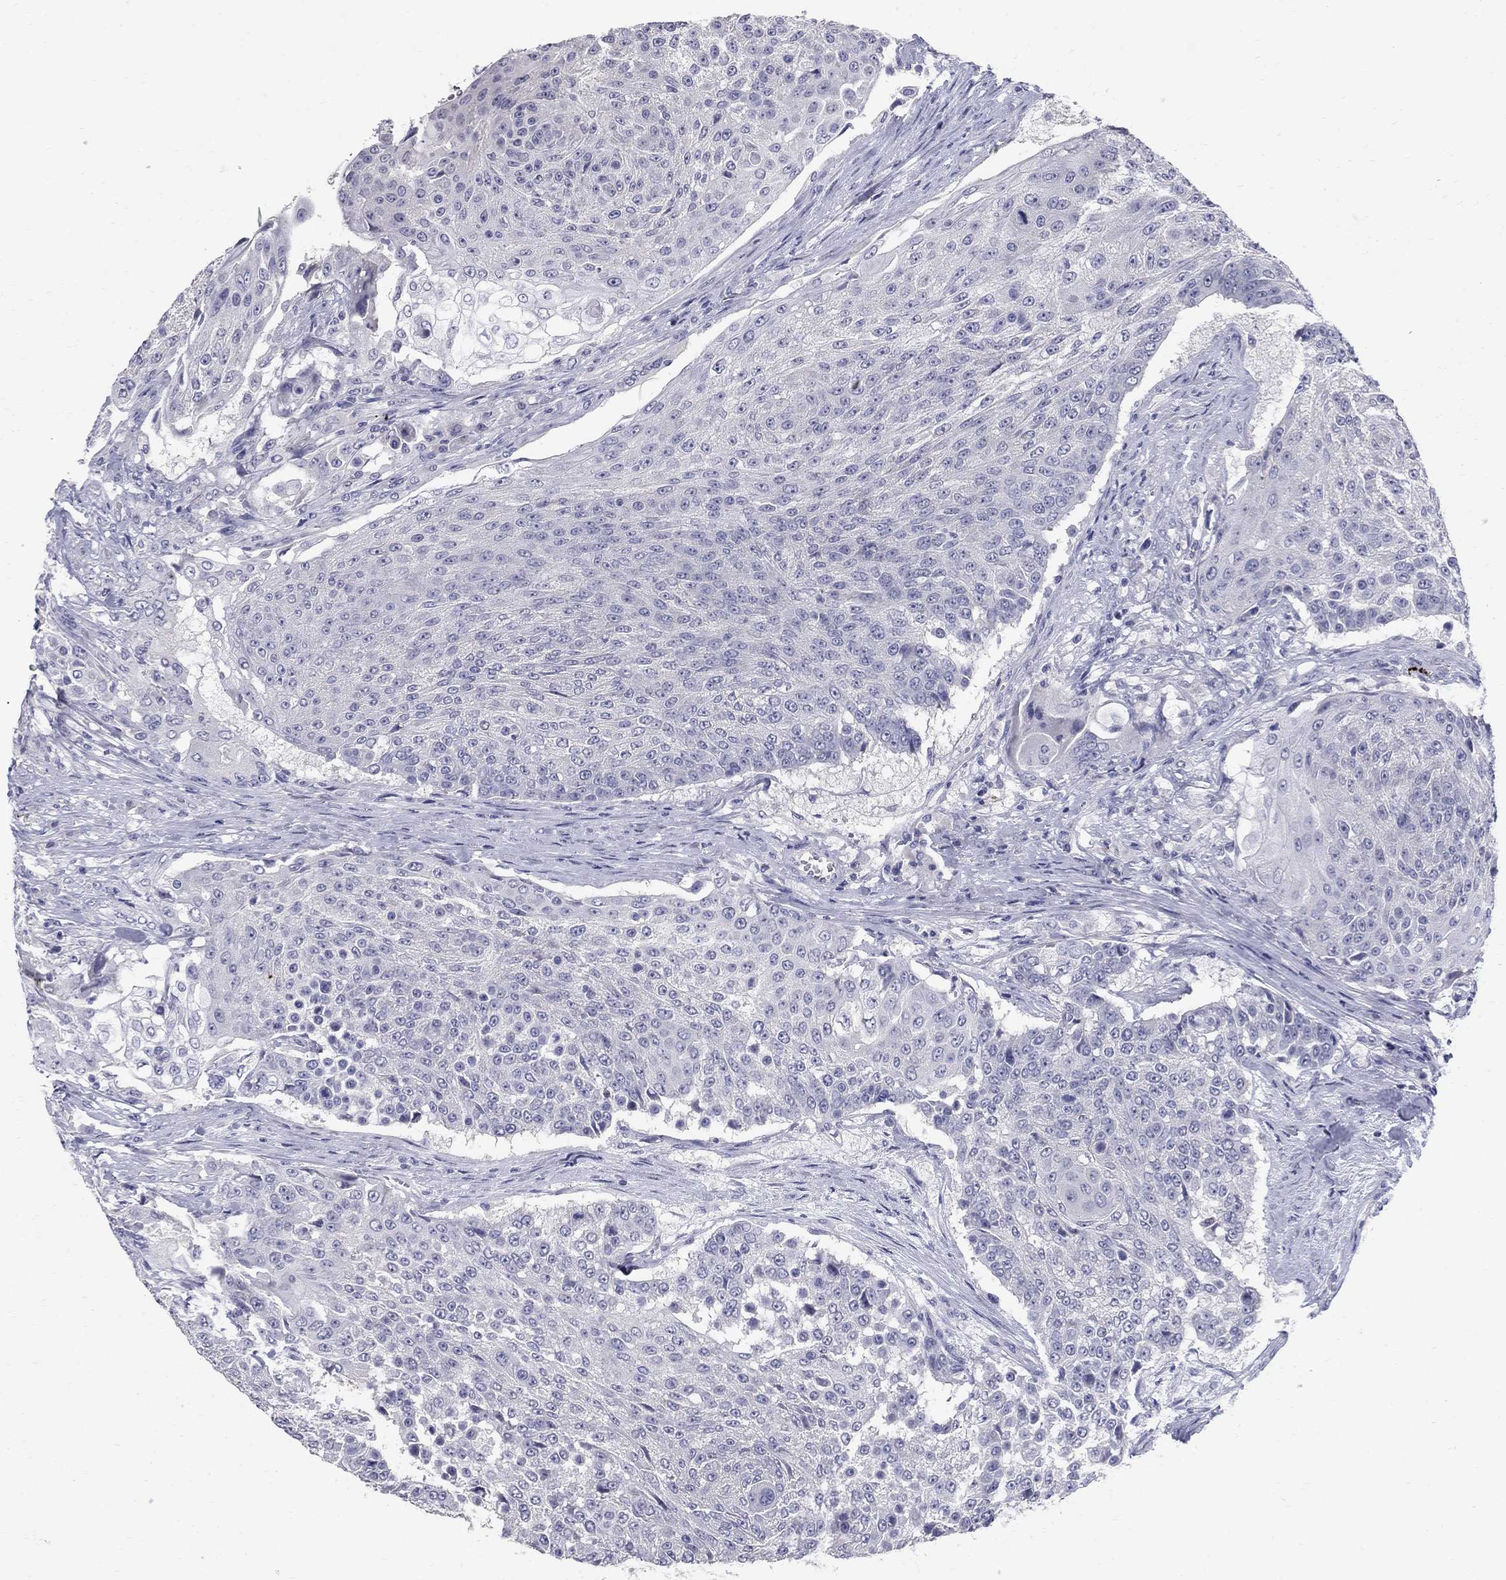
{"staining": {"intensity": "negative", "quantity": "none", "location": "none"}, "tissue": "urothelial cancer", "cell_type": "Tumor cells", "image_type": "cancer", "snomed": [{"axis": "morphology", "description": "Urothelial carcinoma, High grade"}, {"axis": "topography", "description": "Urinary bladder"}], "caption": "High-grade urothelial carcinoma was stained to show a protein in brown. There is no significant staining in tumor cells.", "gene": "TP53TG5", "patient": {"sex": "female", "age": 63}}